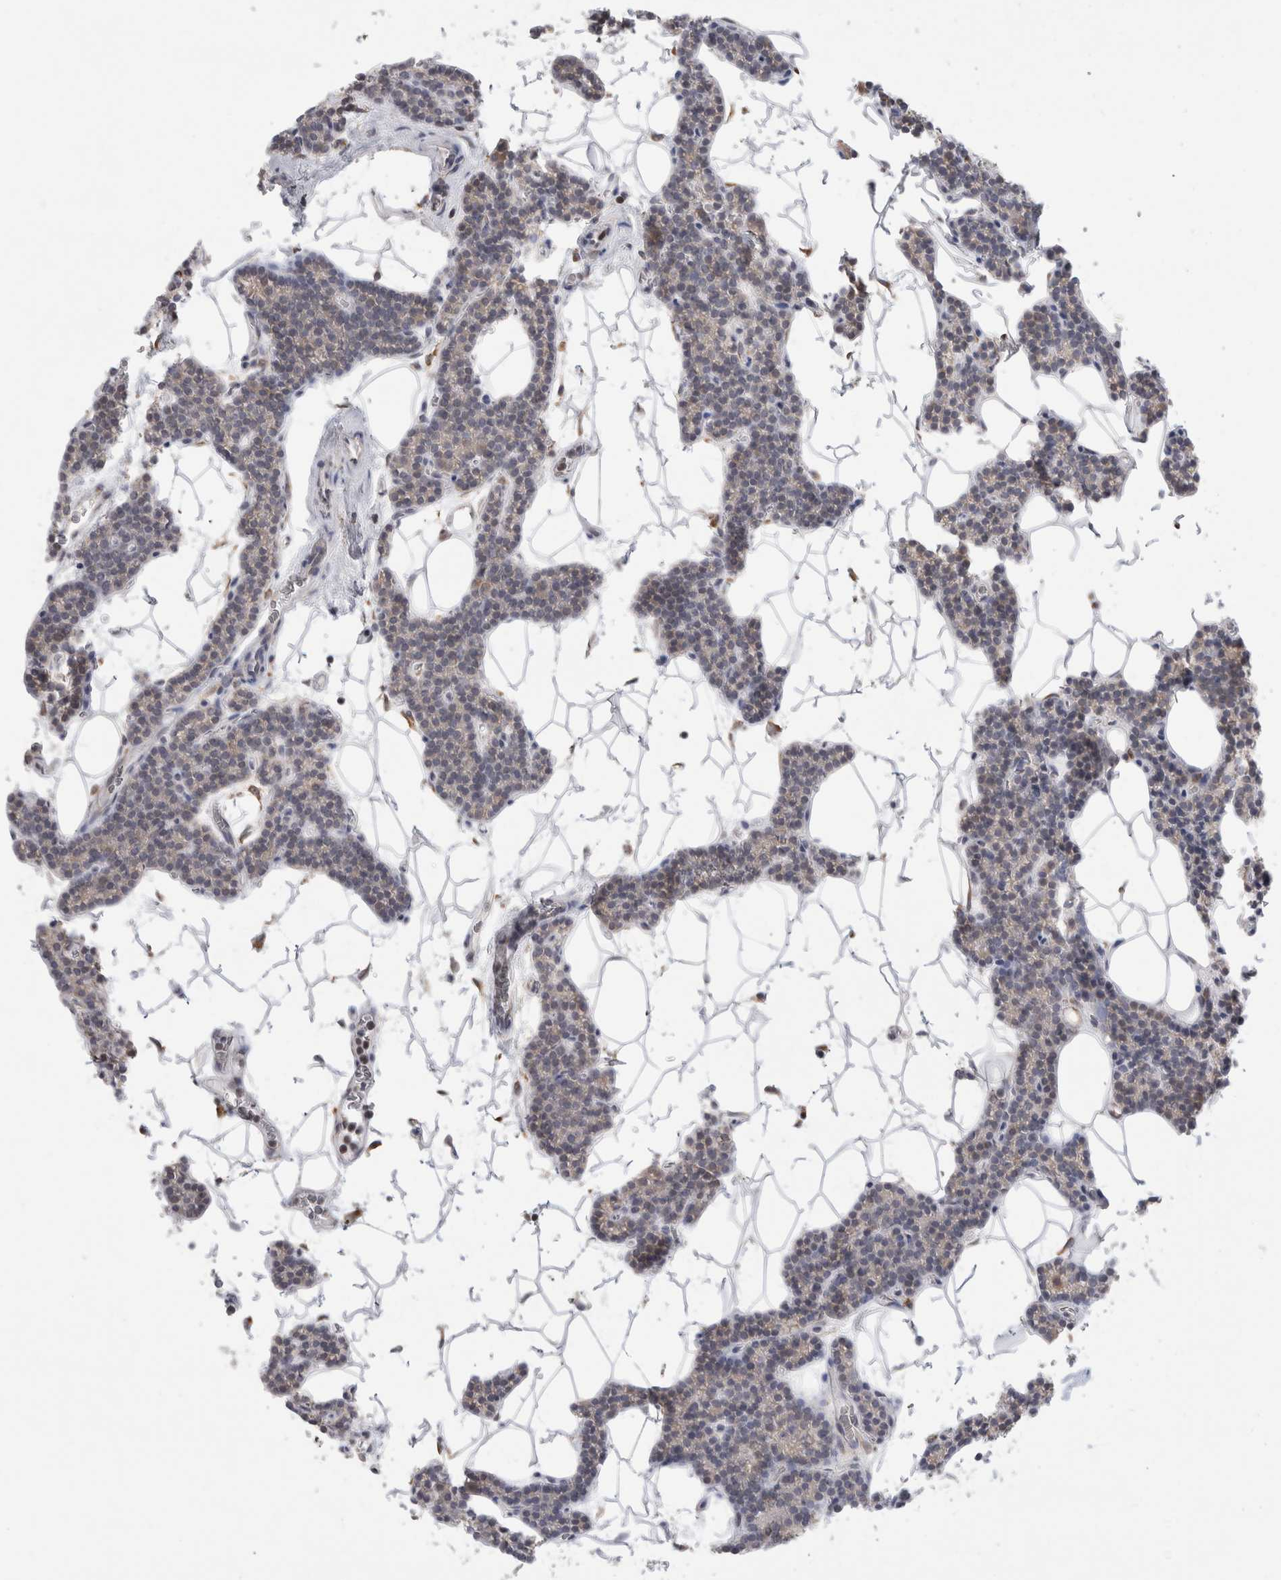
{"staining": {"intensity": "weak", "quantity": "25%-75%", "location": "cytoplasmic/membranous"}, "tissue": "parathyroid gland", "cell_type": "Glandular cells", "image_type": "normal", "snomed": [{"axis": "morphology", "description": "Normal tissue, NOS"}, {"axis": "topography", "description": "Parathyroid gland"}], "caption": "This micrograph shows IHC staining of unremarkable parathyroid gland, with low weak cytoplasmic/membranous expression in approximately 25%-75% of glandular cells.", "gene": "SYTL5", "patient": {"sex": "male", "age": 42}}